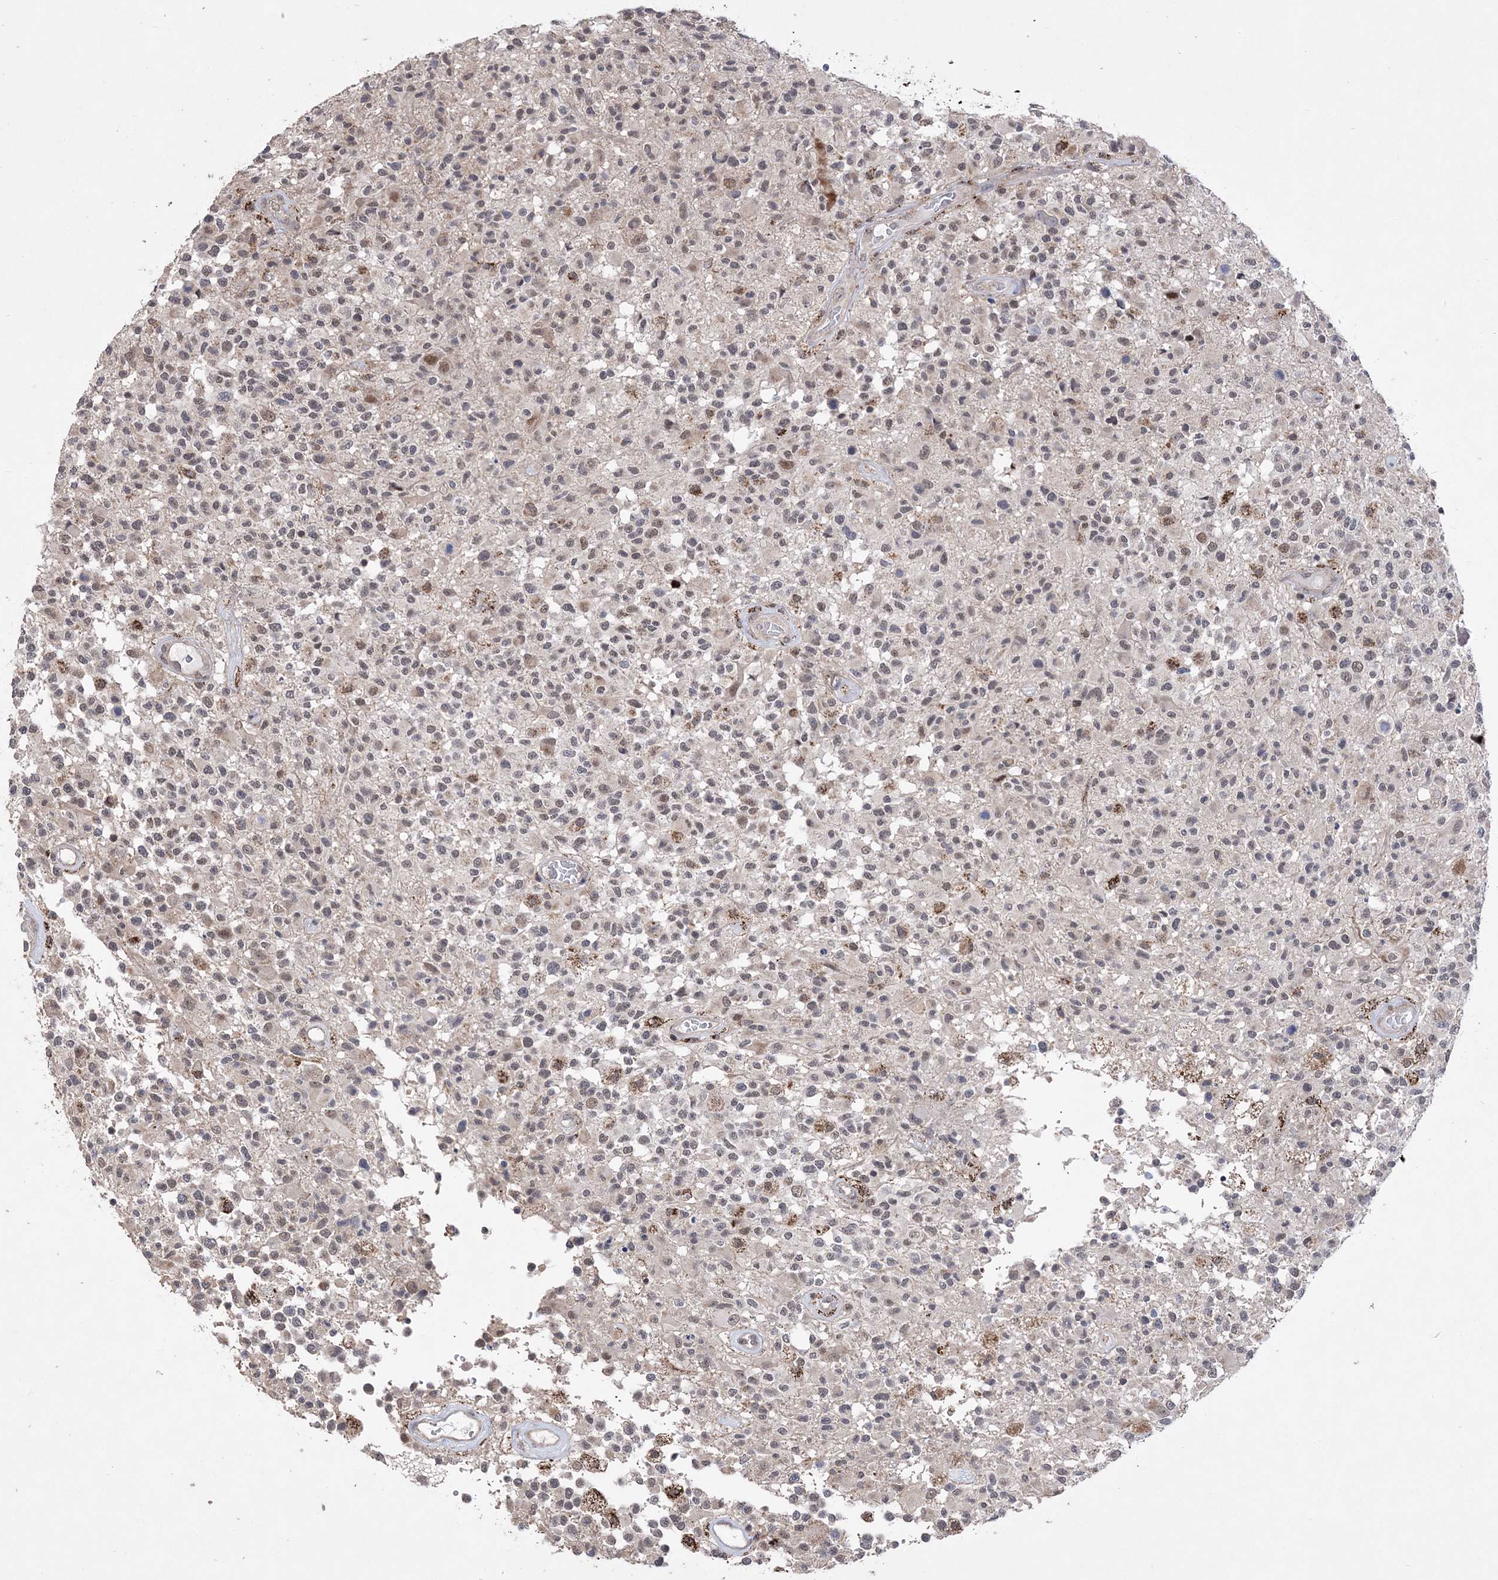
{"staining": {"intensity": "weak", "quantity": "25%-75%", "location": "nuclear"}, "tissue": "glioma", "cell_type": "Tumor cells", "image_type": "cancer", "snomed": [{"axis": "morphology", "description": "Glioma, malignant, High grade"}, {"axis": "morphology", "description": "Glioblastoma, NOS"}, {"axis": "topography", "description": "Brain"}], "caption": "Immunohistochemistry (DAB) staining of human glioblastoma reveals weak nuclear protein expression in approximately 25%-75% of tumor cells.", "gene": "BOD1L1", "patient": {"sex": "male", "age": 60}}